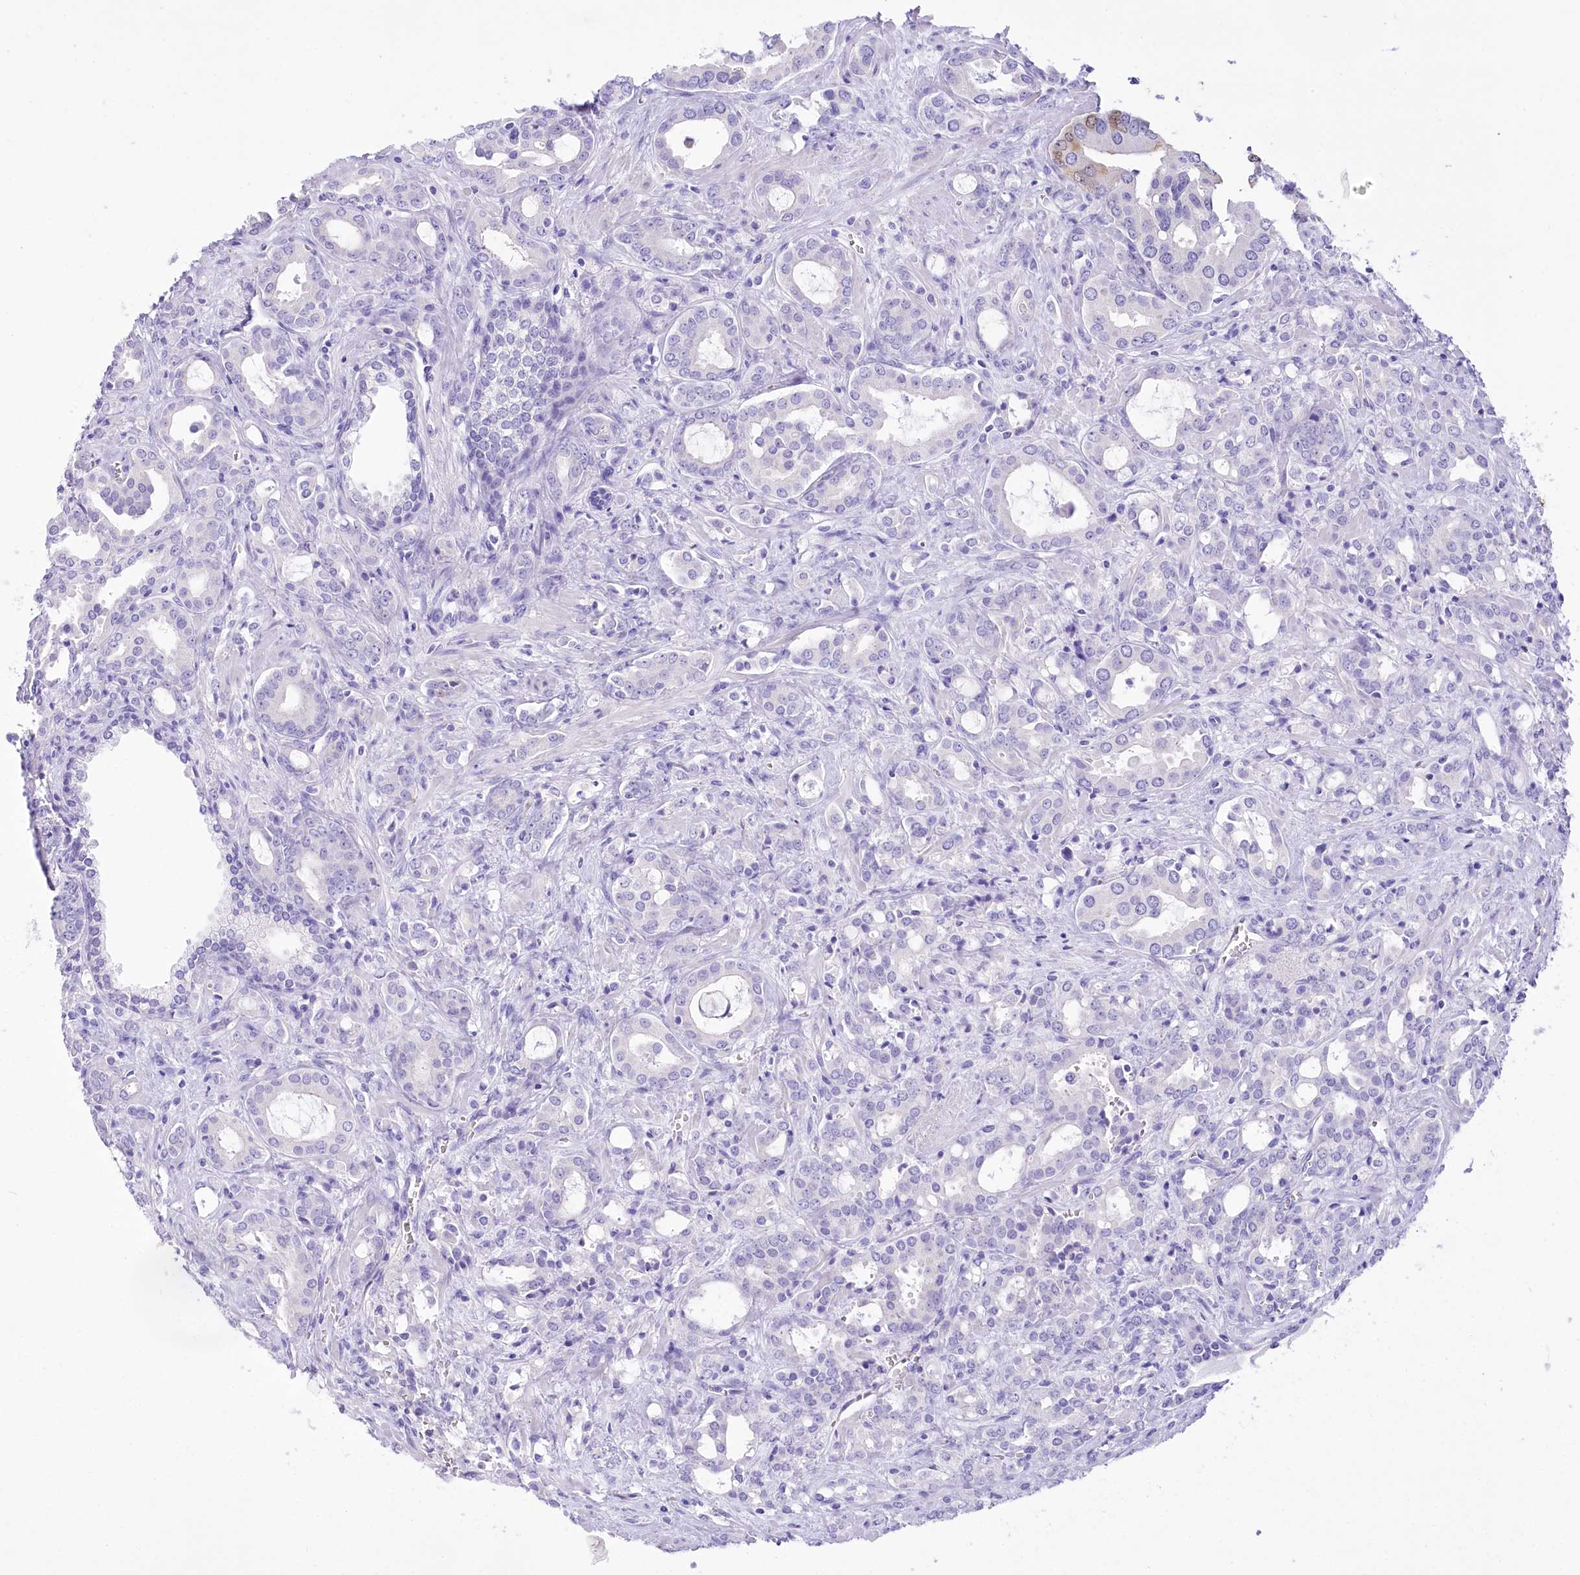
{"staining": {"intensity": "negative", "quantity": "none", "location": "none"}, "tissue": "prostate cancer", "cell_type": "Tumor cells", "image_type": "cancer", "snomed": [{"axis": "morphology", "description": "Adenocarcinoma, High grade"}, {"axis": "topography", "description": "Prostate"}], "caption": "Tumor cells show no significant protein staining in prostate adenocarcinoma (high-grade). Brightfield microscopy of immunohistochemistry stained with DAB (3,3'-diaminobenzidine) (brown) and hematoxylin (blue), captured at high magnification.", "gene": "PBLD", "patient": {"sex": "male", "age": 72}}